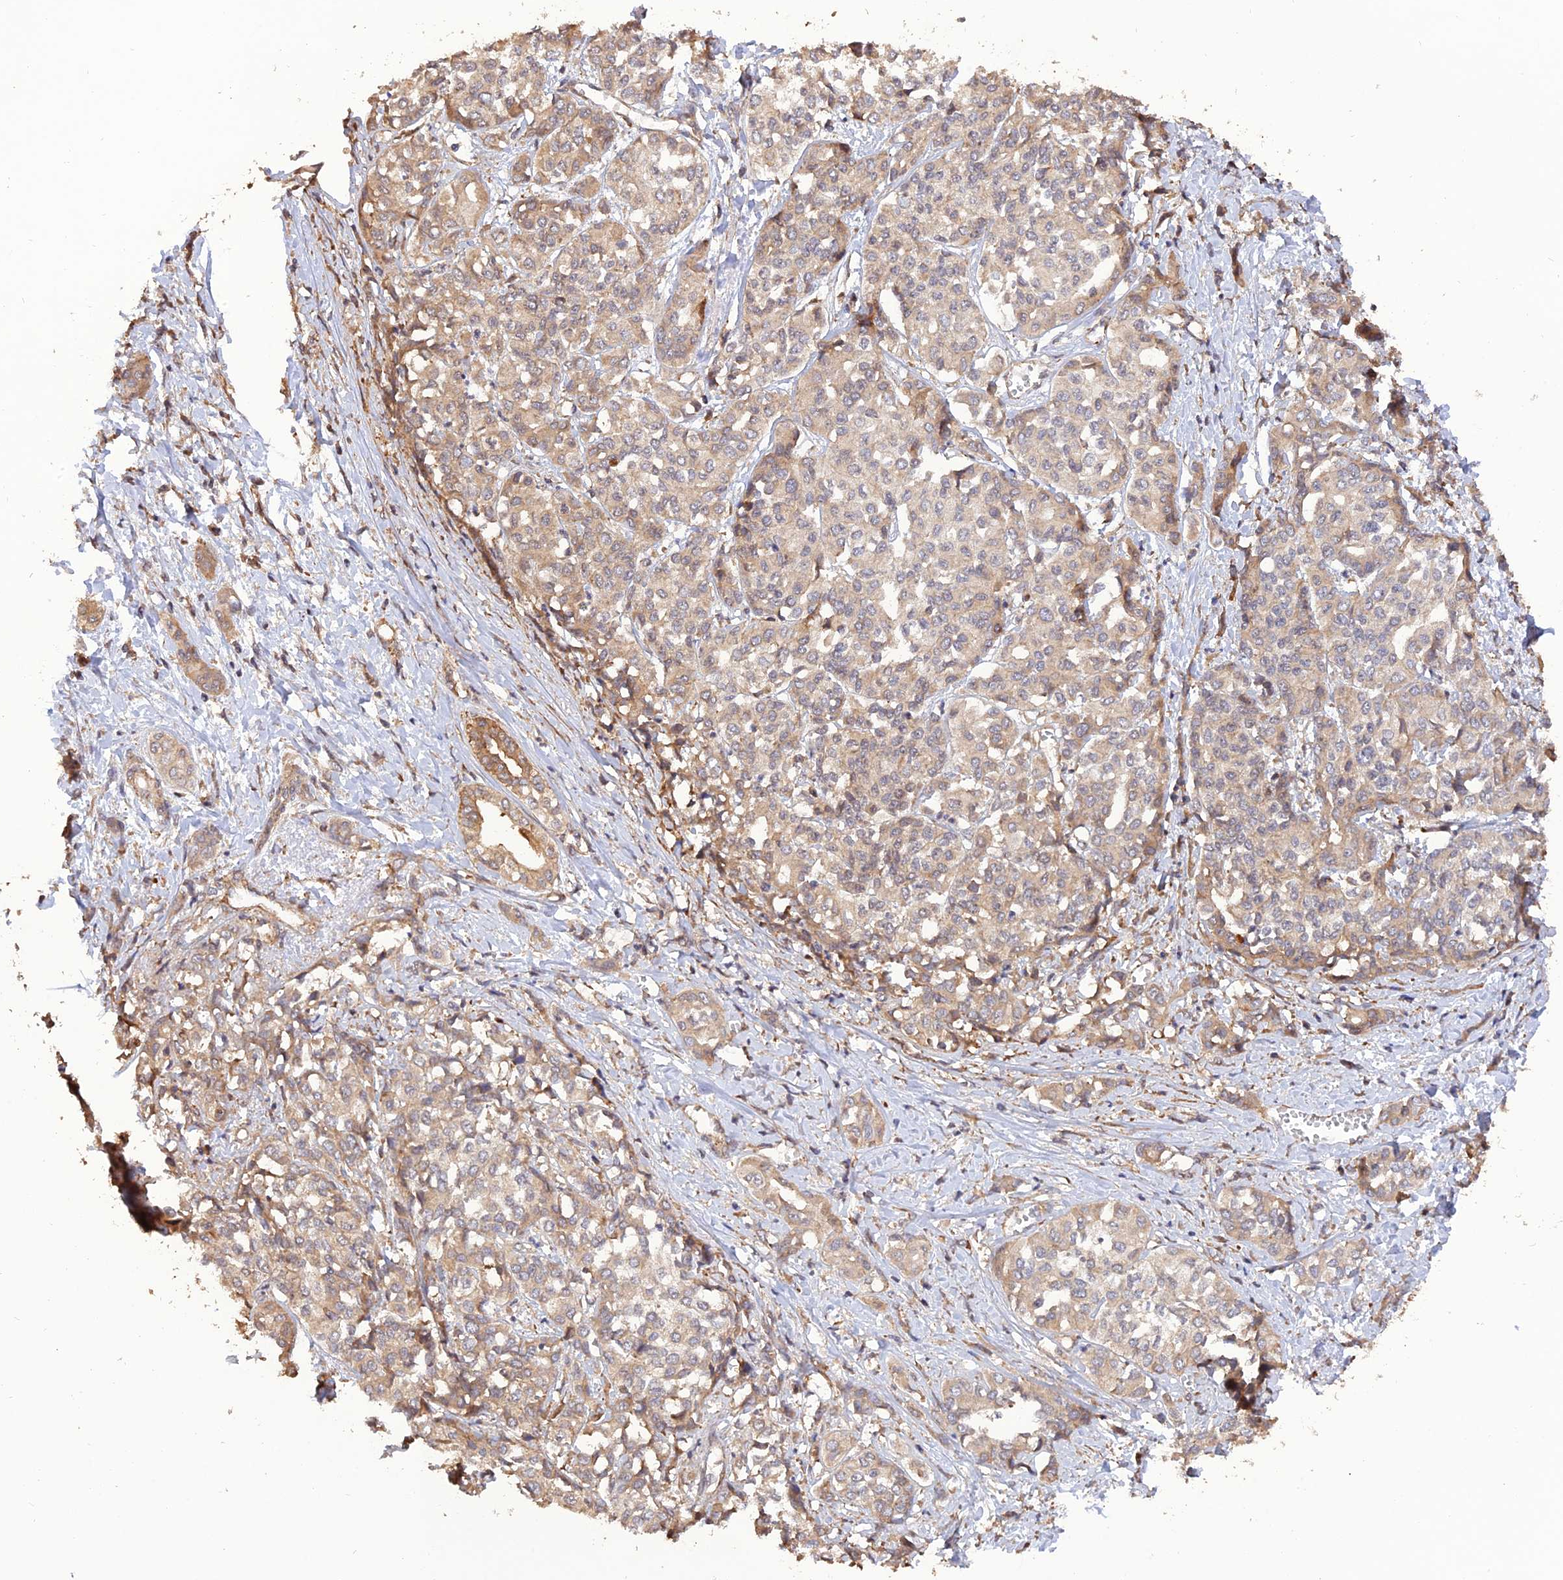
{"staining": {"intensity": "weak", "quantity": ">75%", "location": "cytoplasmic/membranous"}, "tissue": "liver cancer", "cell_type": "Tumor cells", "image_type": "cancer", "snomed": [{"axis": "morphology", "description": "Cholangiocarcinoma"}, {"axis": "topography", "description": "Liver"}], "caption": "Liver cholangiocarcinoma tissue shows weak cytoplasmic/membranous expression in approximately >75% of tumor cells, visualized by immunohistochemistry.", "gene": "CREBL2", "patient": {"sex": "female", "age": 77}}